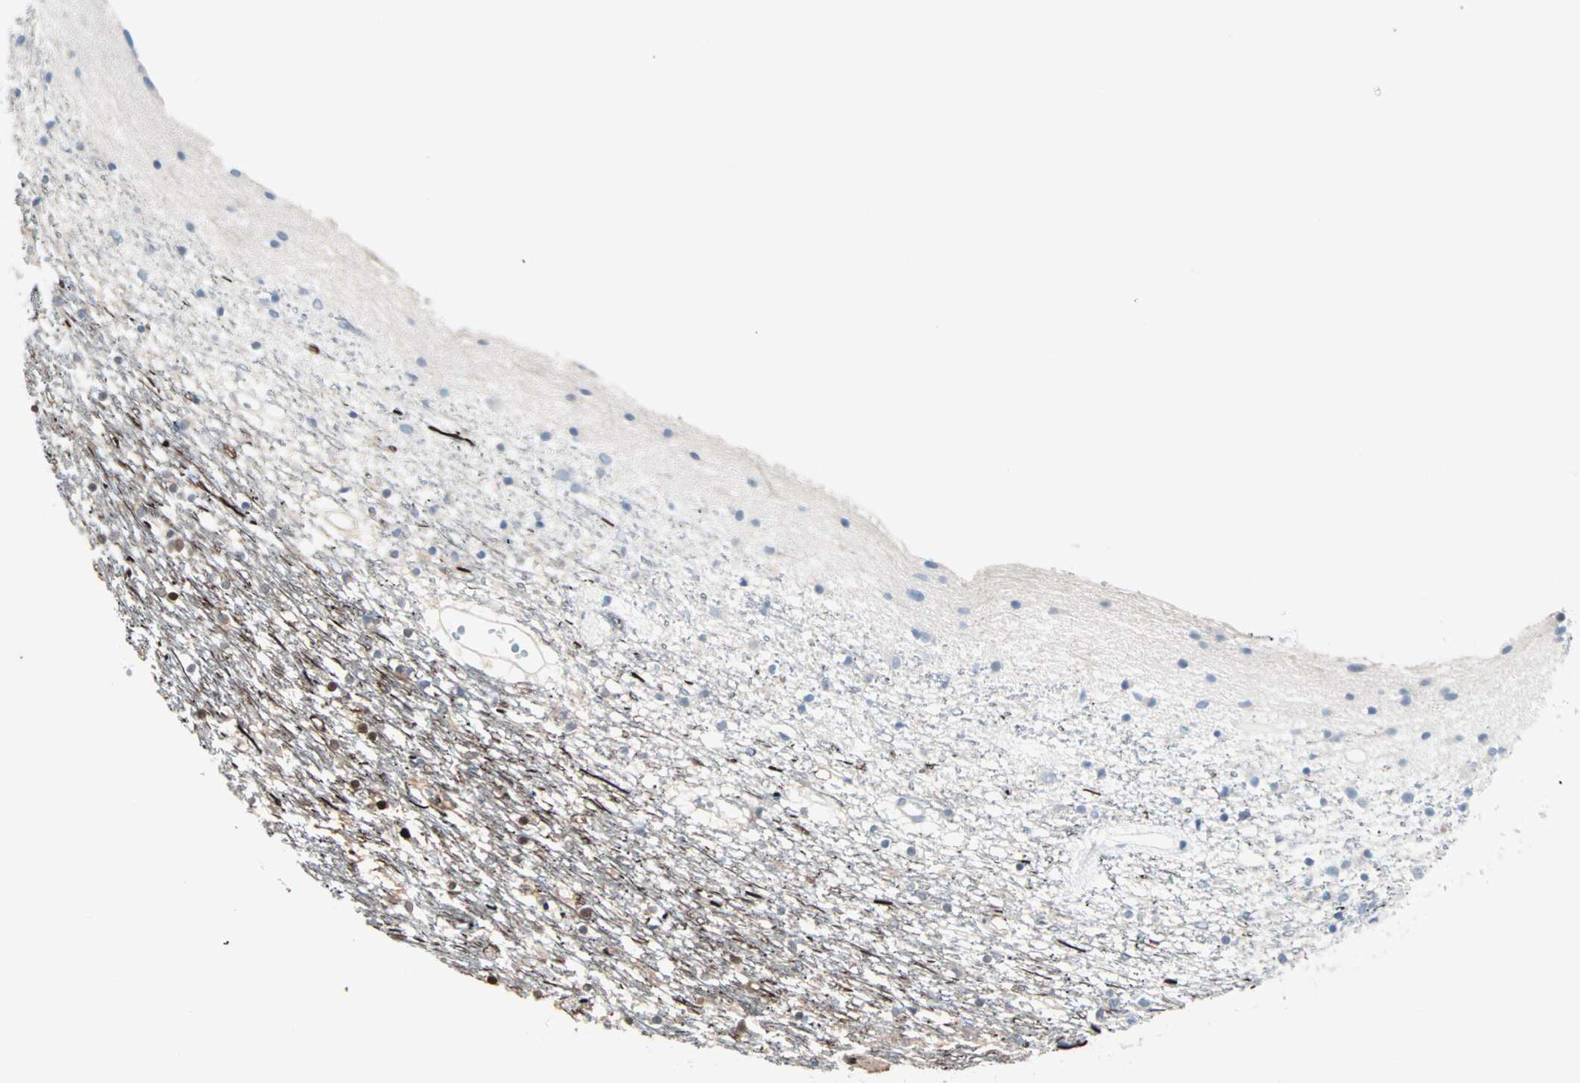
{"staining": {"intensity": "negative", "quantity": "none", "location": "none"}, "tissue": "caudate", "cell_type": "Glial cells", "image_type": "normal", "snomed": [{"axis": "morphology", "description": "Normal tissue, NOS"}, {"axis": "topography", "description": "Lateral ventricle wall"}], "caption": "Unremarkable caudate was stained to show a protein in brown. There is no significant expression in glial cells. (DAB immunohistochemistry with hematoxylin counter stain).", "gene": "NEFH", "patient": {"sex": "male", "age": 45}}